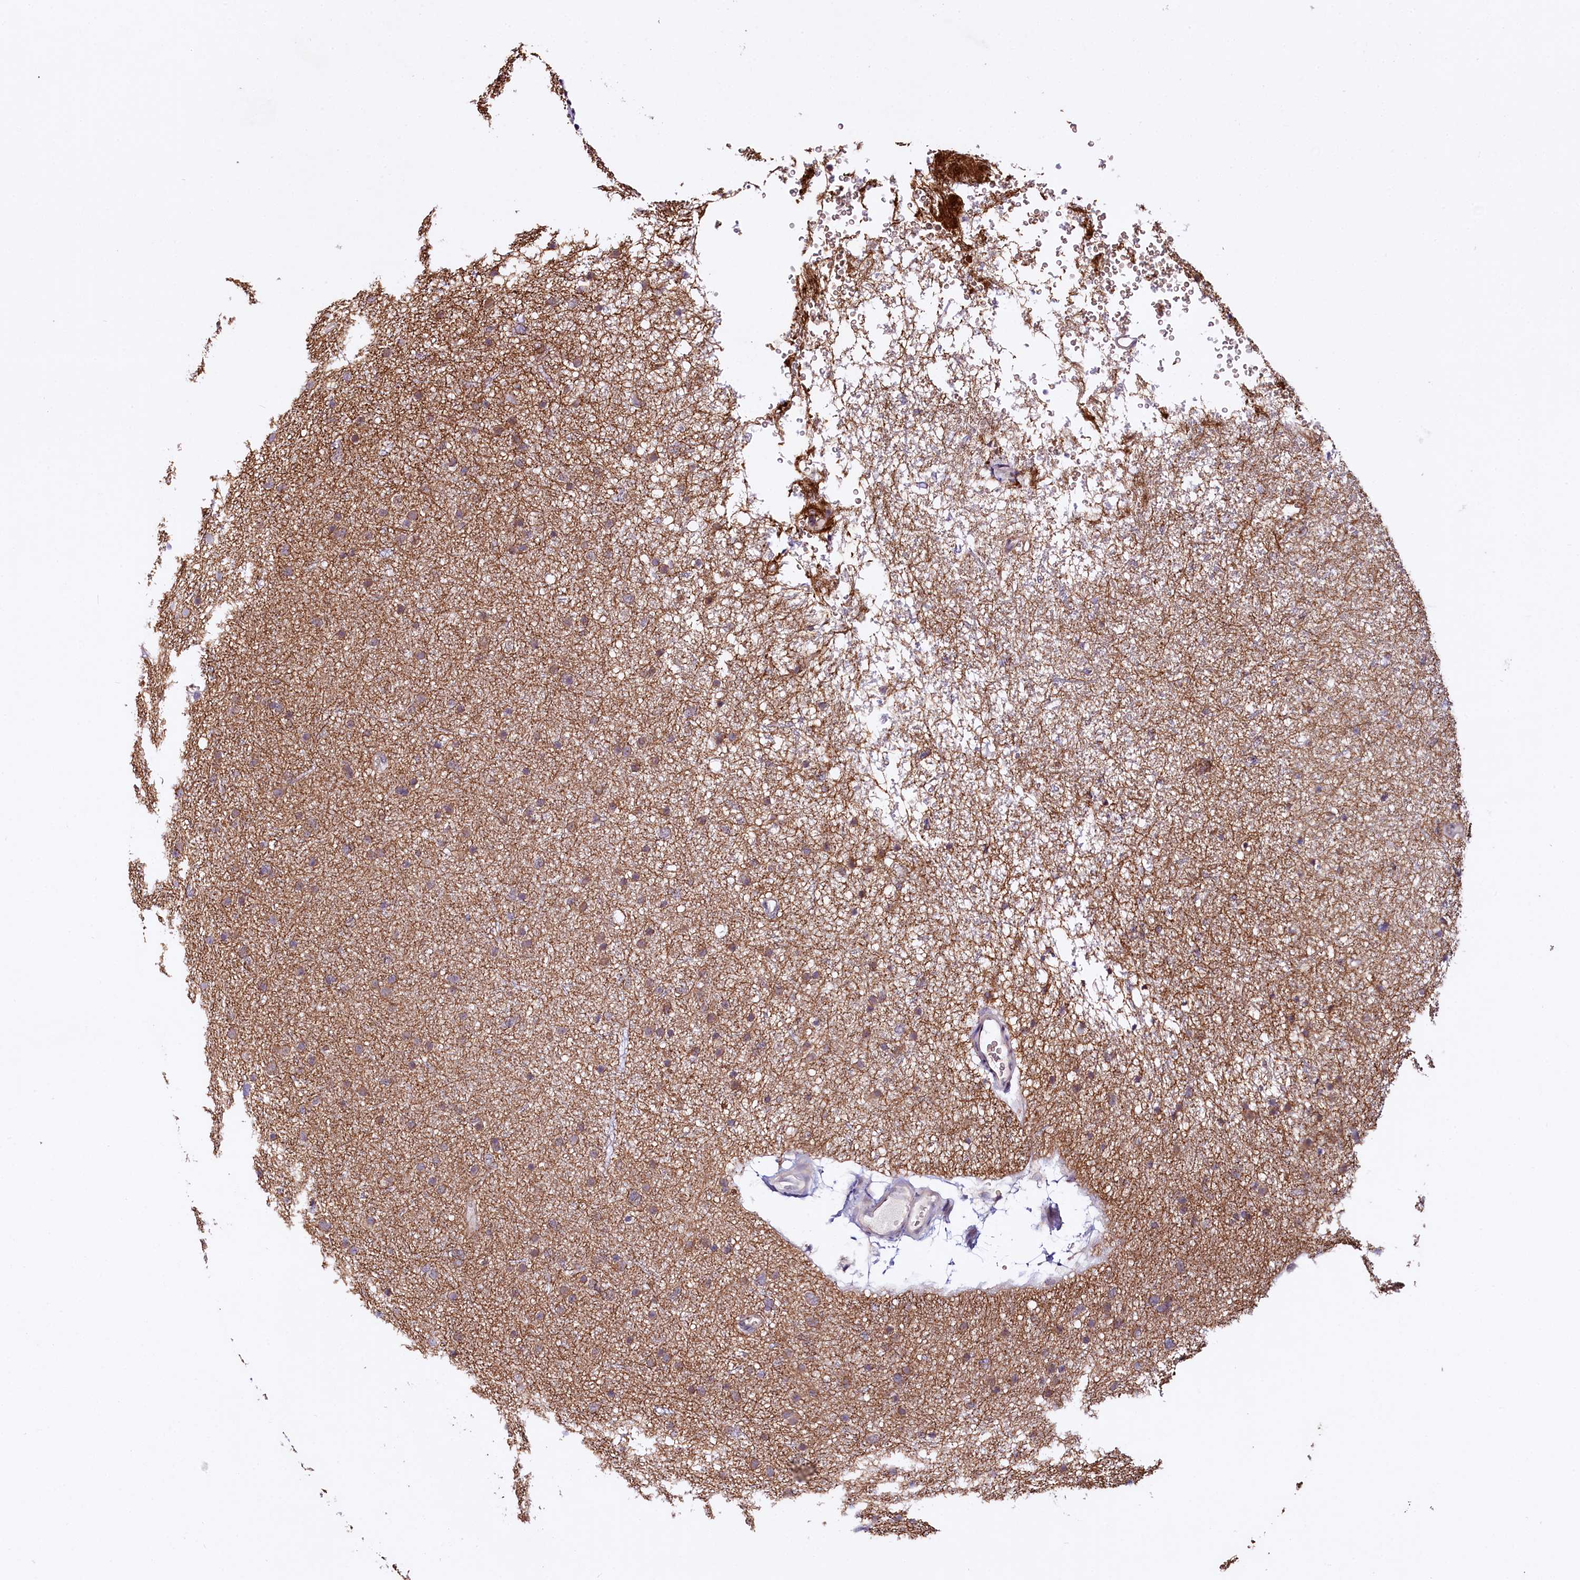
{"staining": {"intensity": "moderate", "quantity": "25%-75%", "location": "cytoplasmic/membranous"}, "tissue": "glioma", "cell_type": "Tumor cells", "image_type": "cancer", "snomed": [{"axis": "morphology", "description": "Glioma, malignant, Low grade"}, {"axis": "topography", "description": "Cerebral cortex"}], "caption": "Brown immunohistochemical staining in glioma displays moderate cytoplasmic/membranous expression in about 25%-75% of tumor cells. The staining is performed using DAB (3,3'-diaminobenzidine) brown chromogen to label protein expression. The nuclei are counter-stained blue using hematoxylin.", "gene": "CEP295", "patient": {"sex": "female", "age": 39}}